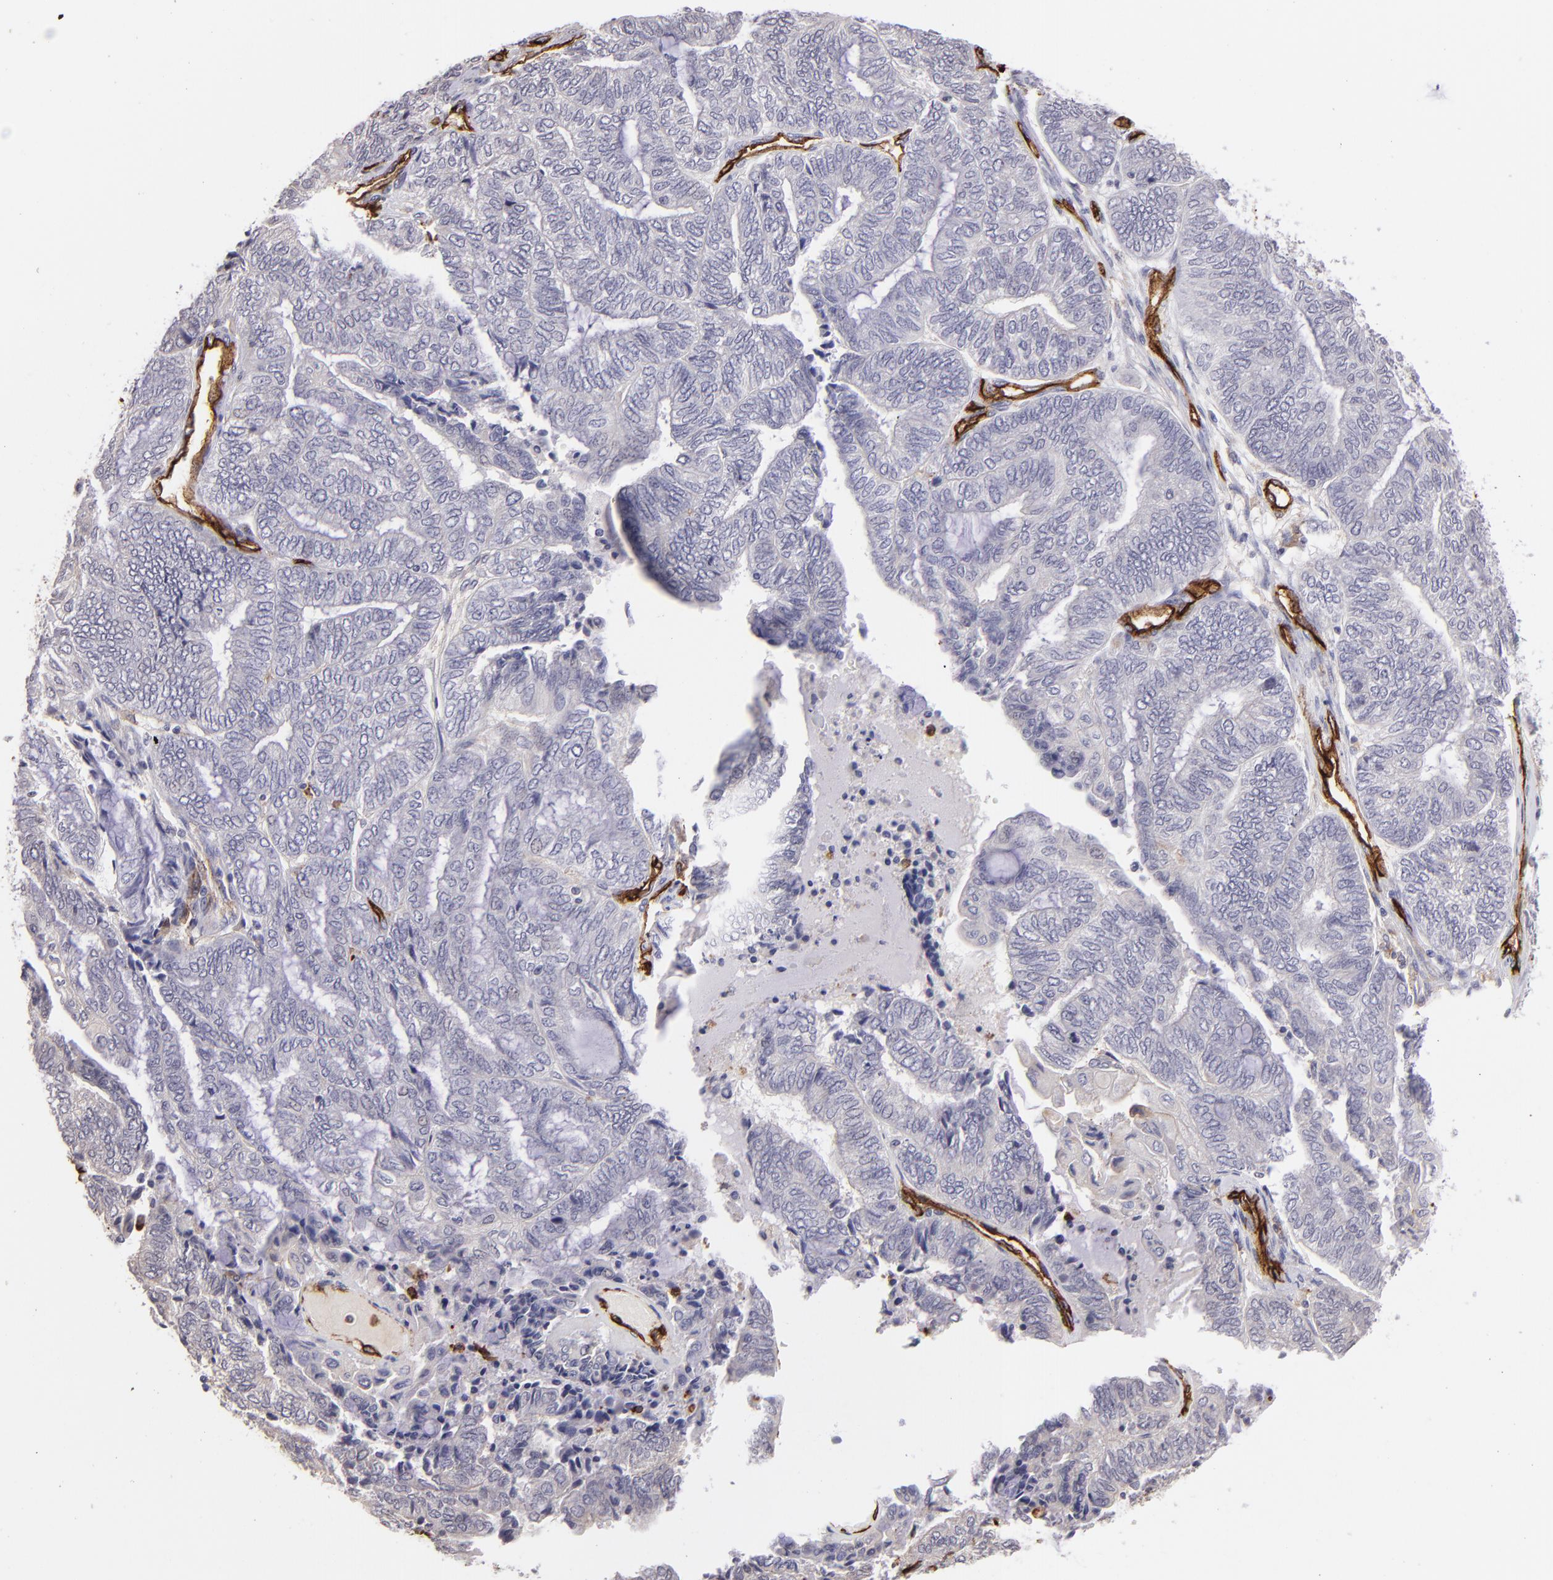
{"staining": {"intensity": "negative", "quantity": "none", "location": "none"}, "tissue": "endometrial cancer", "cell_type": "Tumor cells", "image_type": "cancer", "snomed": [{"axis": "morphology", "description": "Adenocarcinoma, NOS"}, {"axis": "topography", "description": "Uterus"}, {"axis": "topography", "description": "Endometrium"}], "caption": "Image shows no protein positivity in tumor cells of endometrial cancer tissue.", "gene": "DYSF", "patient": {"sex": "female", "age": 70}}